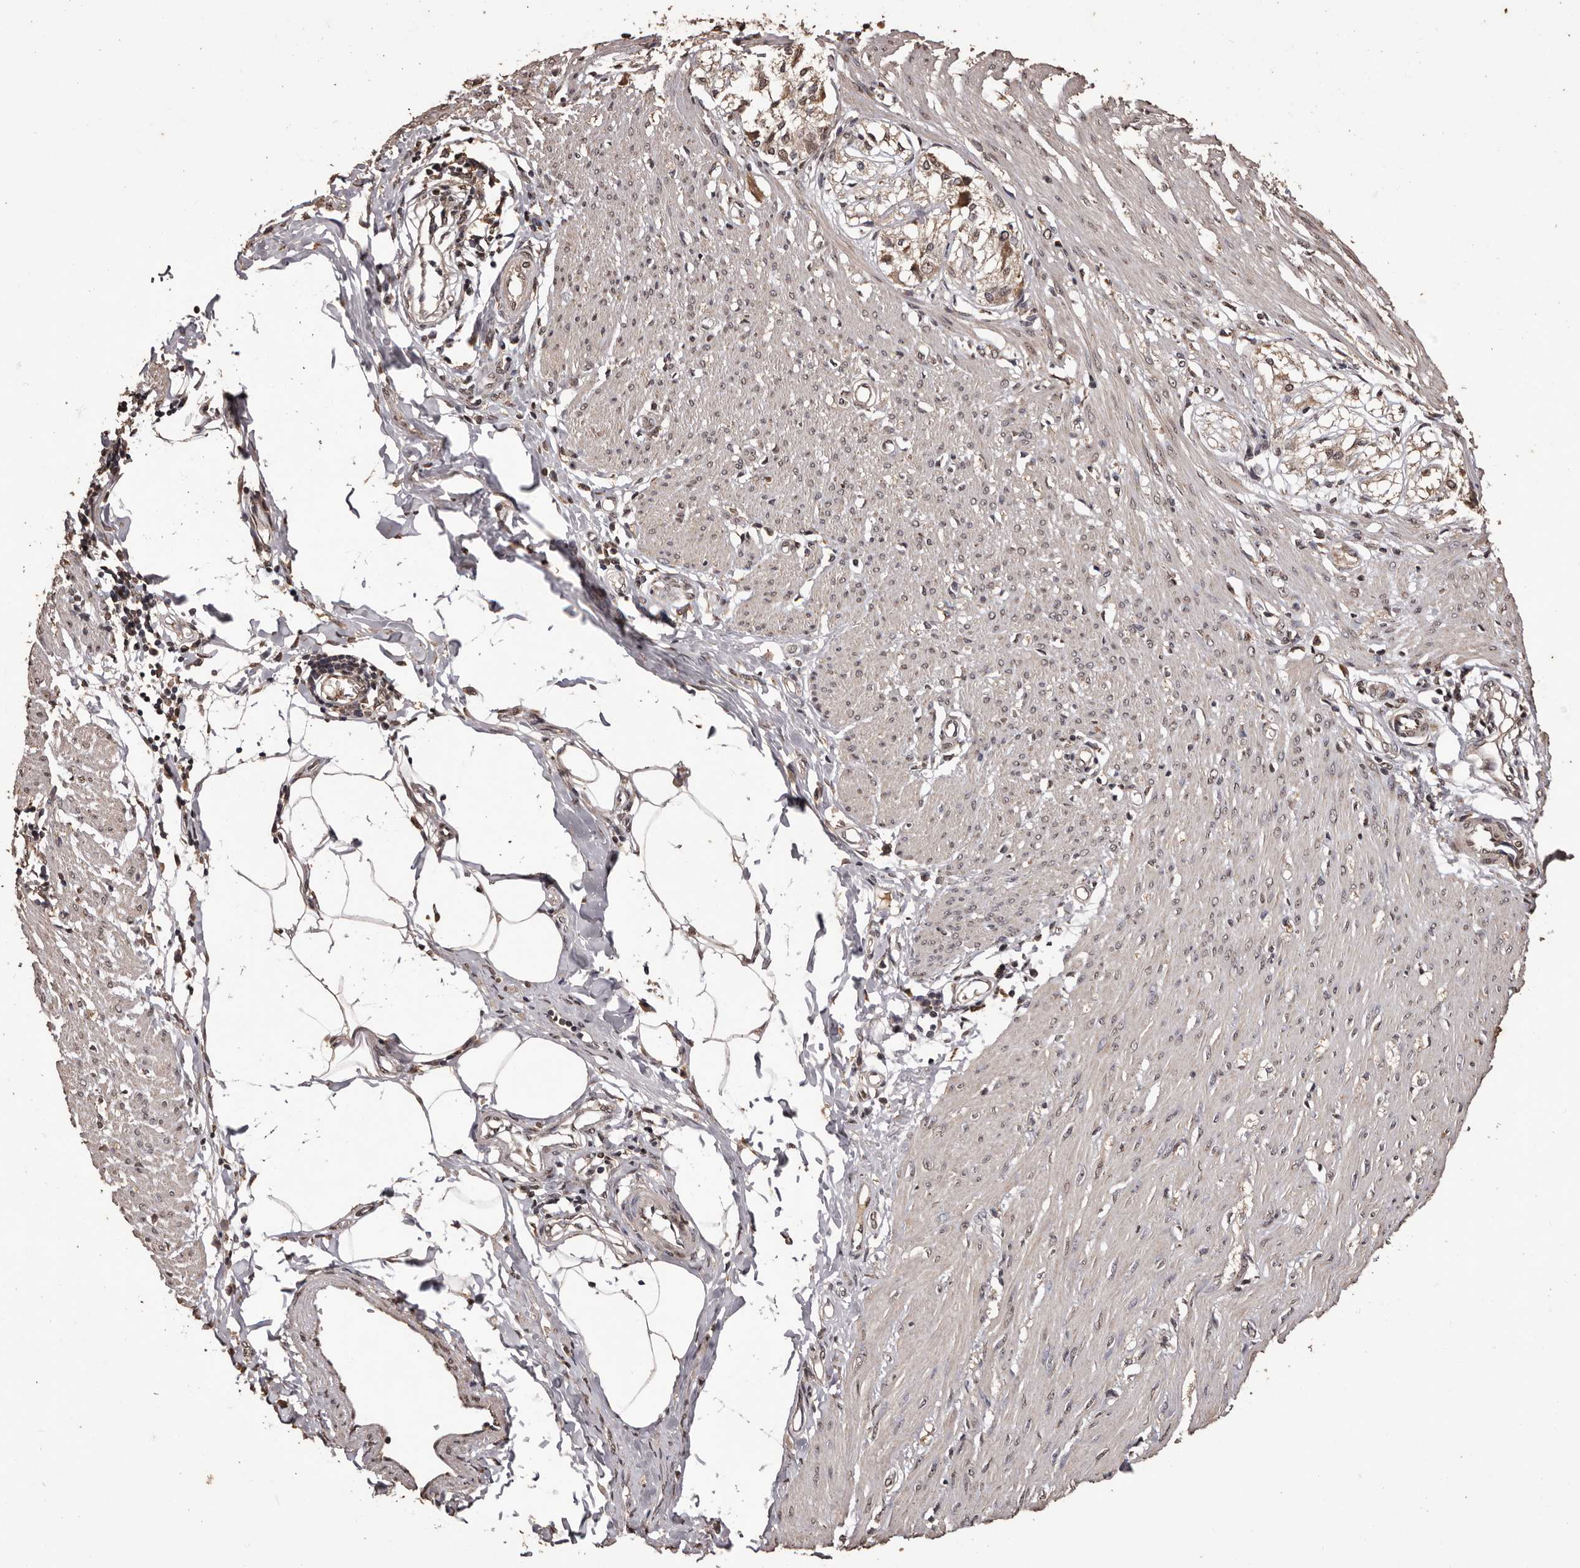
{"staining": {"intensity": "weak", "quantity": "<25%", "location": "nuclear"}, "tissue": "smooth muscle", "cell_type": "Smooth muscle cells", "image_type": "normal", "snomed": [{"axis": "morphology", "description": "Normal tissue, NOS"}, {"axis": "morphology", "description": "Adenocarcinoma, NOS"}, {"axis": "topography", "description": "Colon"}, {"axis": "topography", "description": "Peripheral nerve tissue"}], "caption": "Smooth muscle stained for a protein using IHC shows no positivity smooth muscle cells.", "gene": "NAV1", "patient": {"sex": "male", "age": 14}}